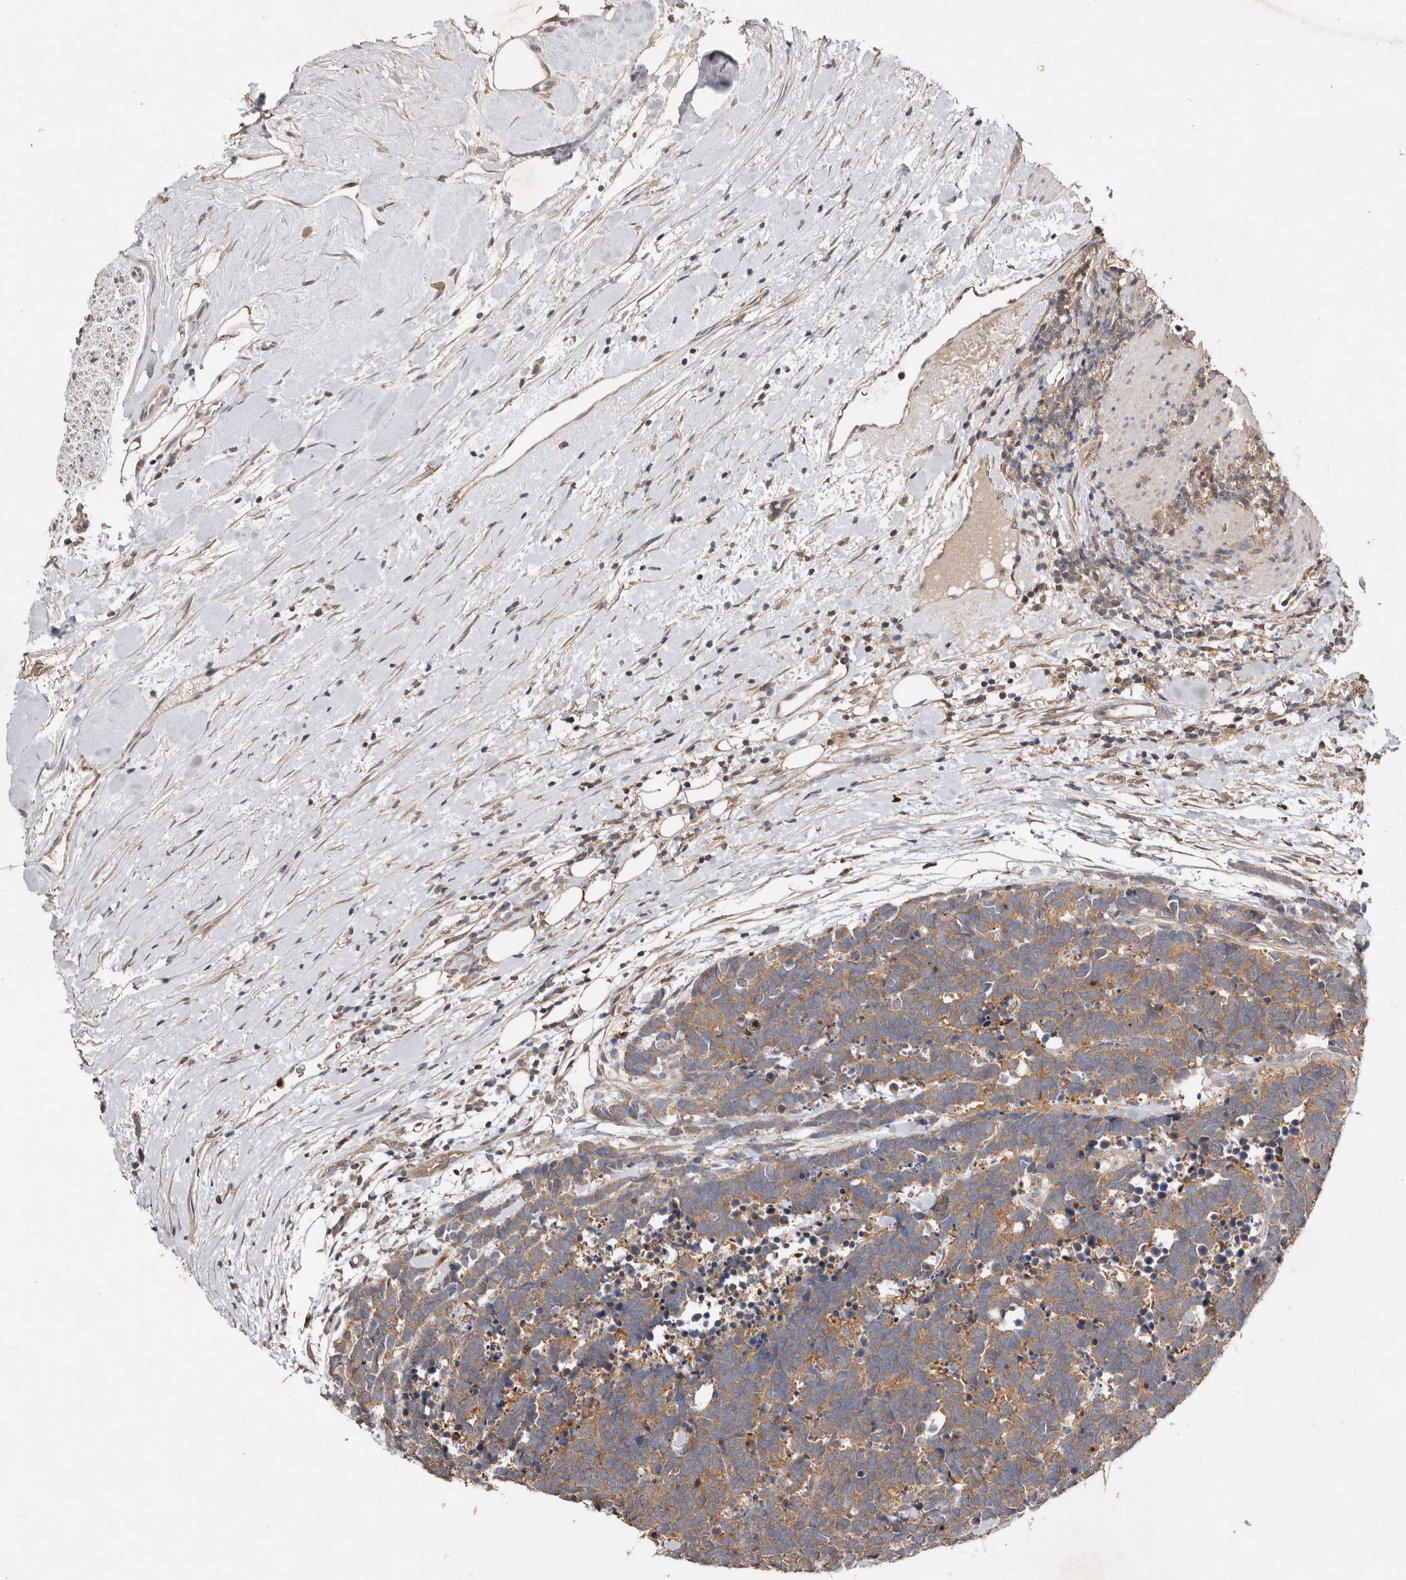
{"staining": {"intensity": "moderate", "quantity": ">75%", "location": "cytoplasmic/membranous"}, "tissue": "carcinoid", "cell_type": "Tumor cells", "image_type": "cancer", "snomed": [{"axis": "morphology", "description": "Carcinoma, NOS"}, {"axis": "morphology", "description": "Carcinoid, malignant, NOS"}, {"axis": "topography", "description": "Urinary bladder"}], "caption": "Immunohistochemical staining of carcinoid (malignant) displays moderate cytoplasmic/membranous protein expression in about >75% of tumor cells.", "gene": "EDEM1", "patient": {"sex": "male", "age": 57}}